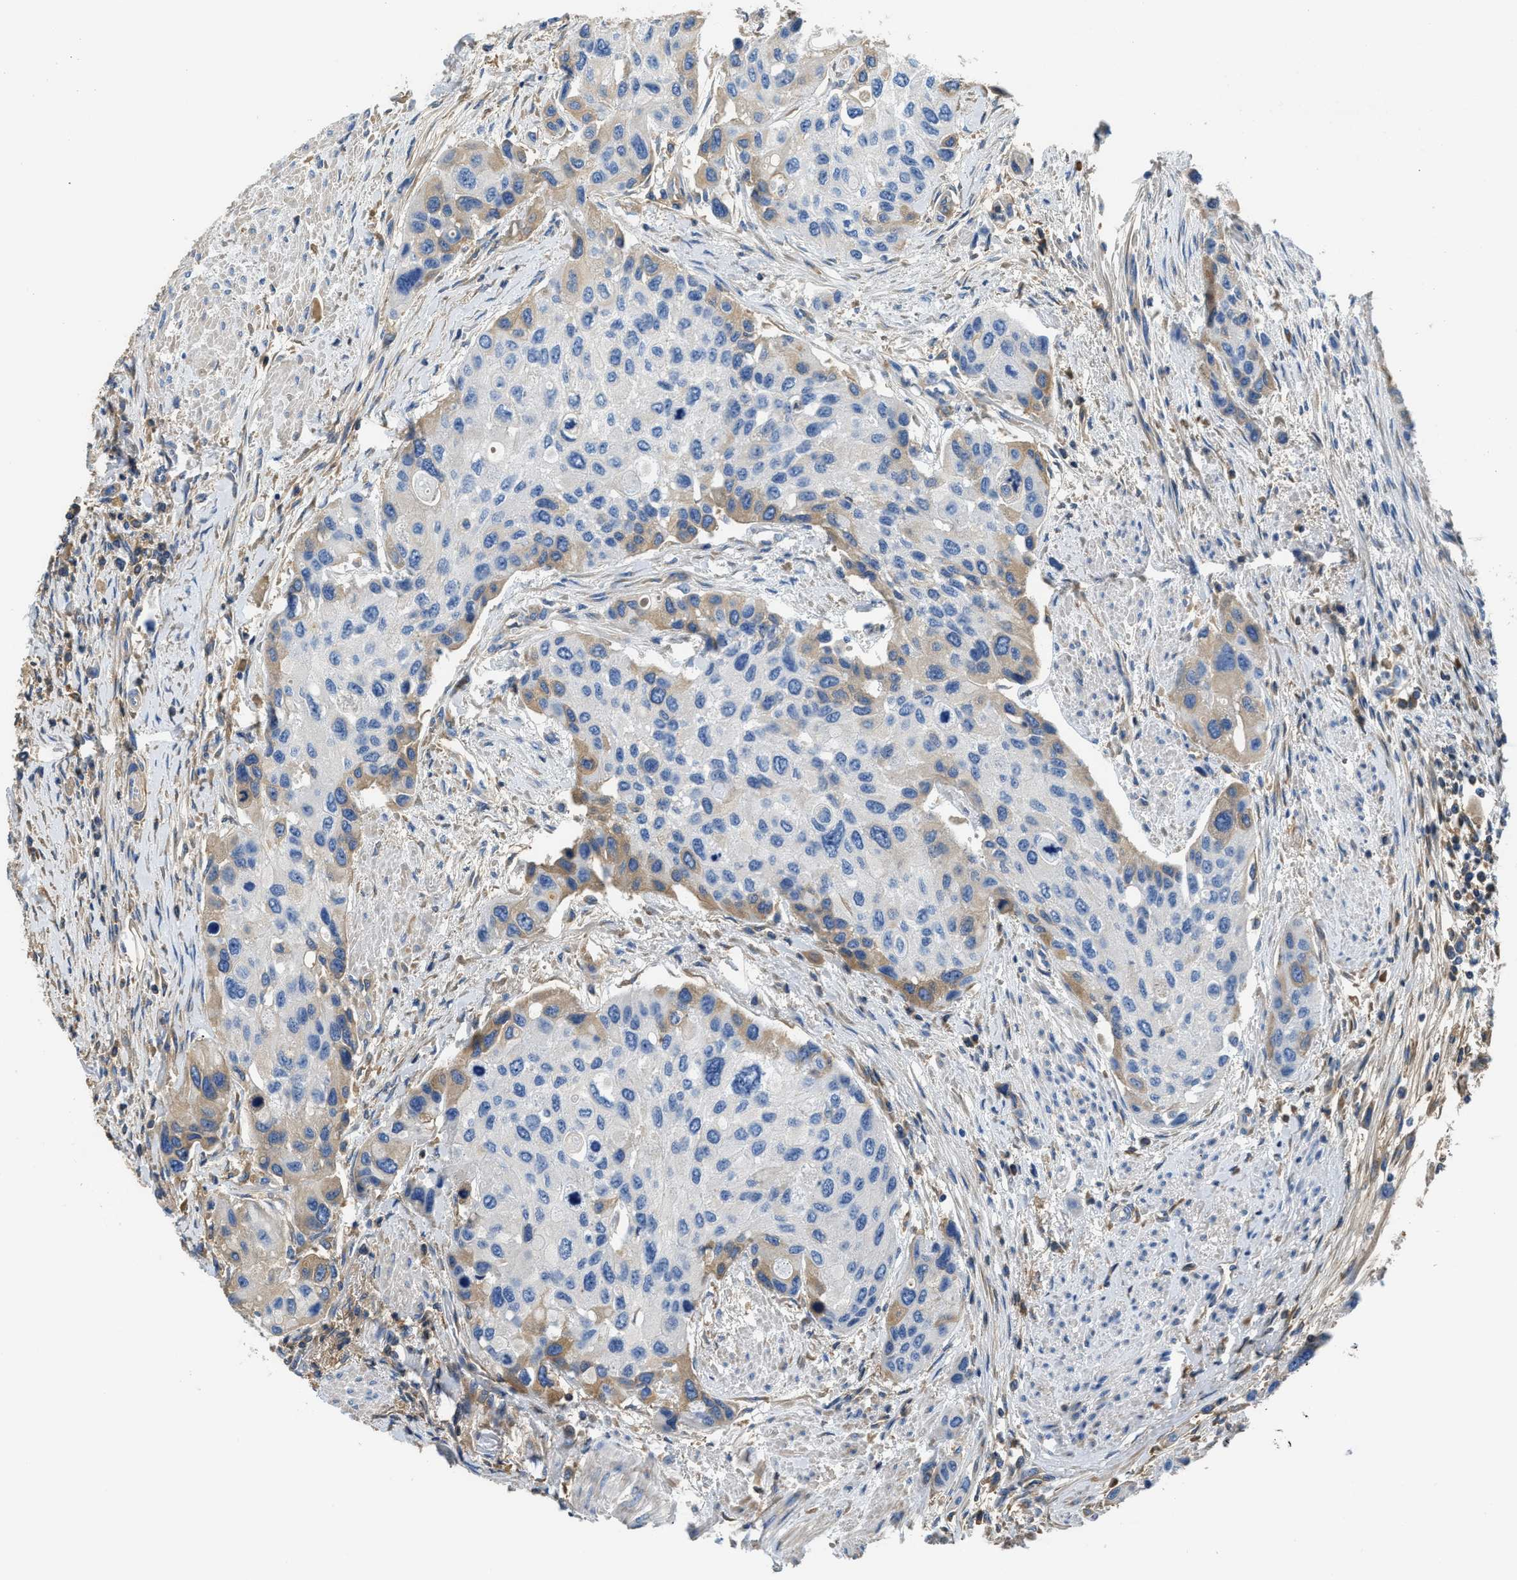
{"staining": {"intensity": "moderate", "quantity": "<25%", "location": "cytoplasmic/membranous"}, "tissue": "urothelial cancer", "cell_type": "Tumor cells", "image_type": "cancer", "snomed": [{"axis": "morphology", "description": "Urothelial carcinoma, High grade"}, {"axis": "topography", "description": "Urinary bladder"}], "caption": "Tumor cells demonstrate low levels of moderate cytoplasmic/membranous staining in approximately <25% of cells in human urothelial cancer. (Stains: DAB in brown, nuclei in blue, Microscopy: brightfield microscopy at high magnification).", "gene": "C1S", "patient": {"sex": "female", "age": 56}}